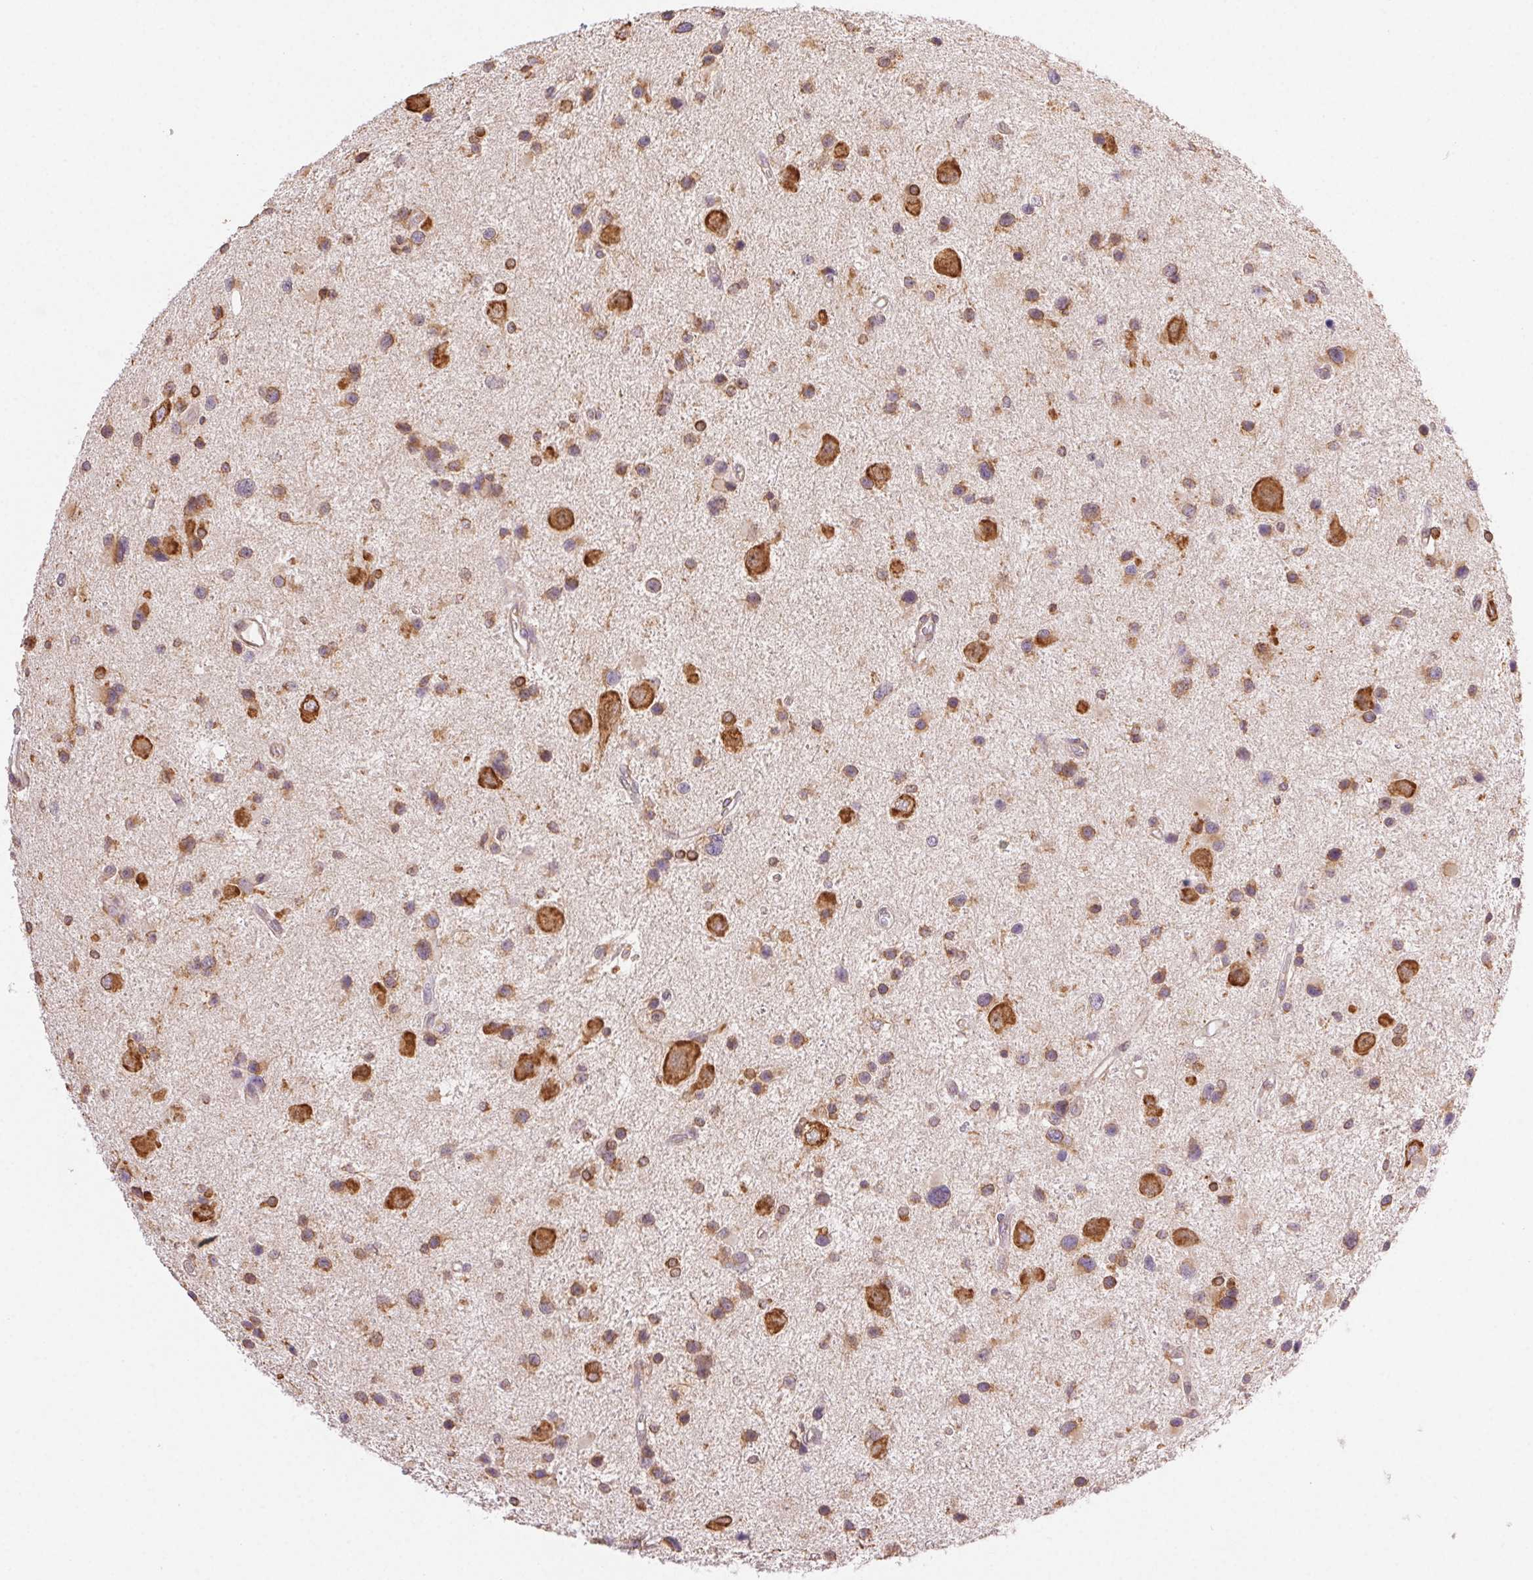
{"staining": {"intensity": "moderate", "quantity": ">75%", "location": "cytoplasmic/membranous"}, "tissue": "glioma", "cell_type": "Tumor cells", "image_type": "cancer", "snomed": [{"axis": "morphology", "description": "Glioma, malignant, Low grade"}, {"axis": "topography", "description": "Brain"}], "caption": "This photomicrograph displays malignant low-grade glioma stained with immunohistochemistry to label a protein in brown. The cytoplasmic/membranous of tumor cells show moderate positivity for the protein. Nuclei are counter-stained blue.", "gene": "ENTREP1", "patient": {"sex": "female", "age": 32}}